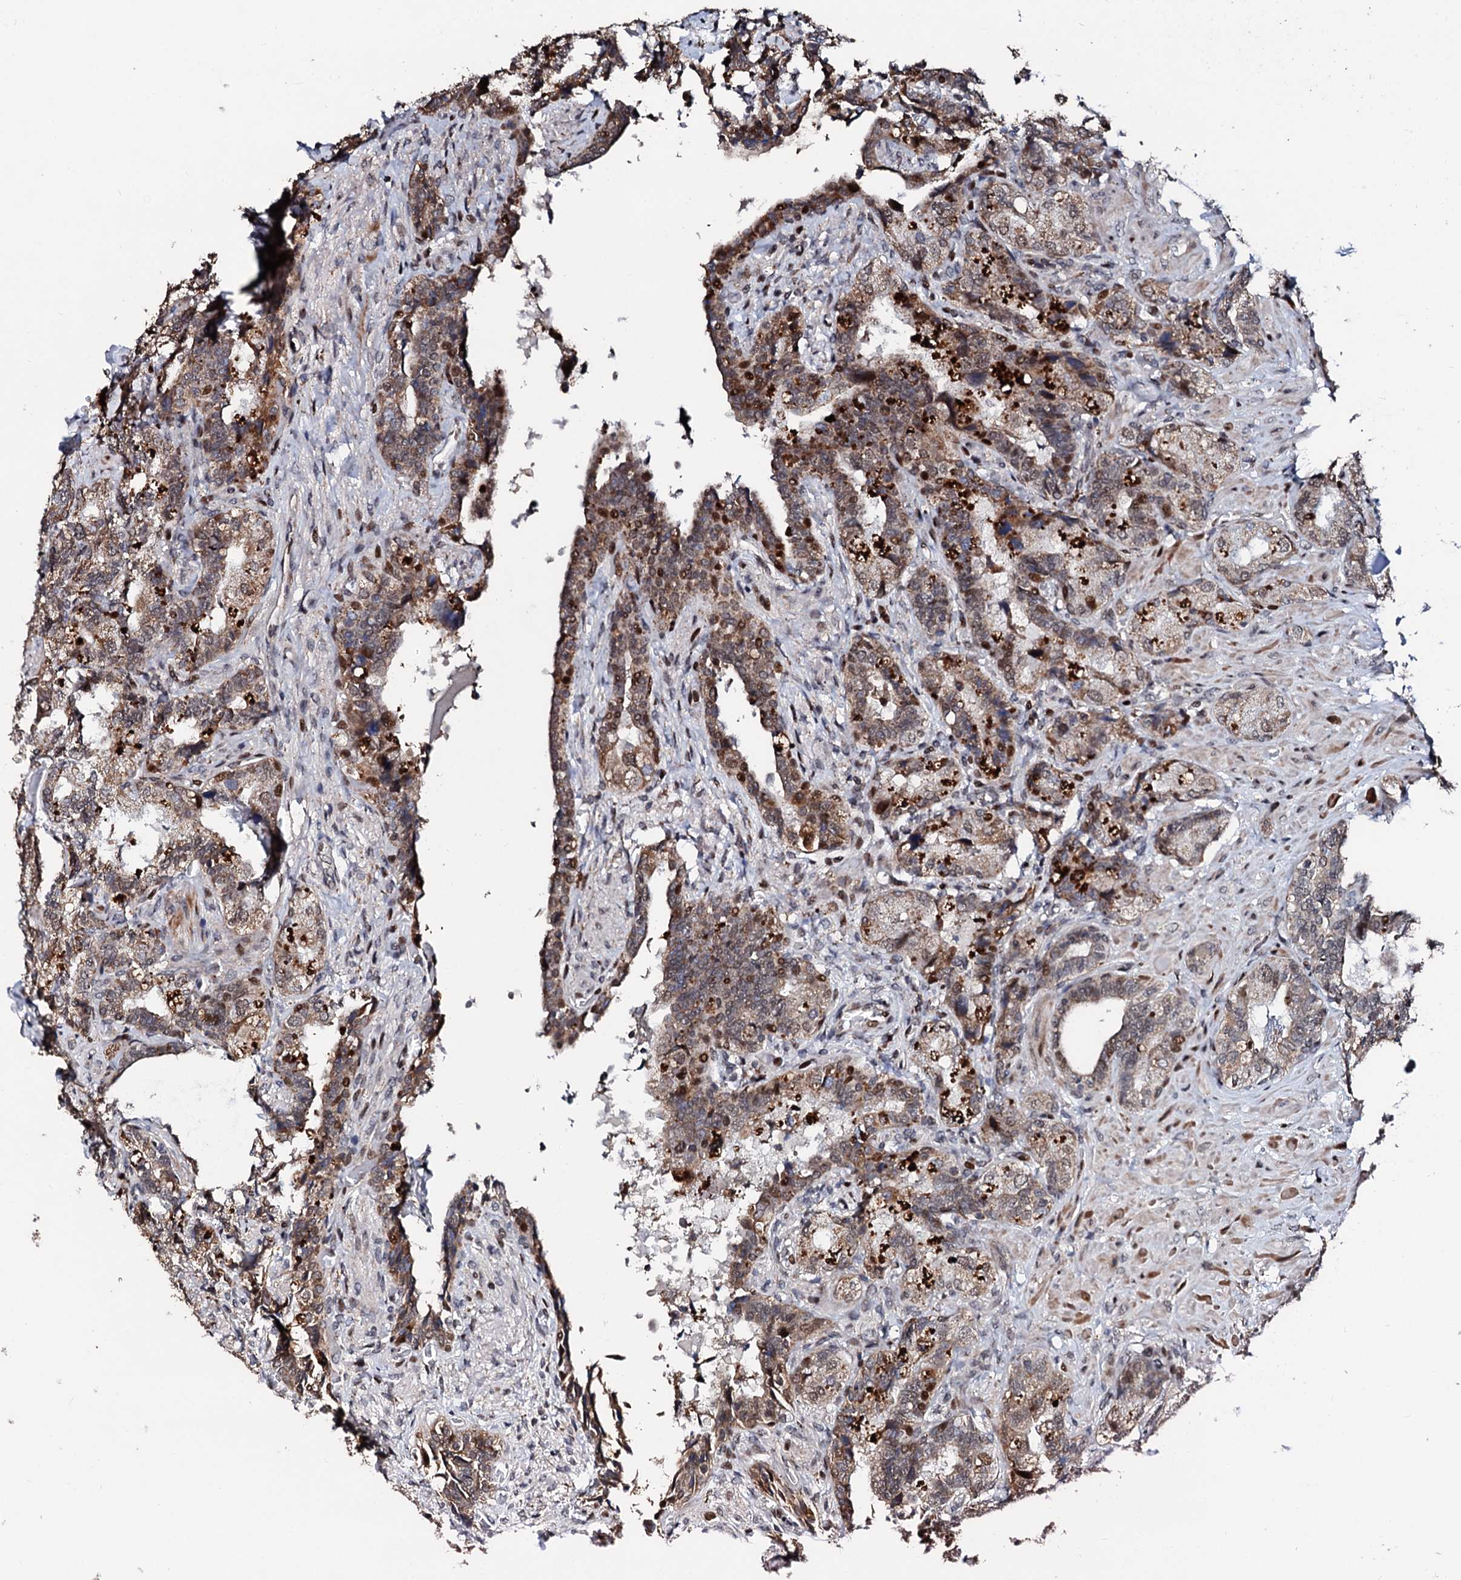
{"staining": {"intensity": "moderate", "quantity": ">75%", "location": "cytoplasmic/membranous,nuclear"}, "tissue": "seminal vesicle", "cell_type": "Glandular cells", "image_type": "normal", "snomed": [{"axis": "morphology", "description": "Normal tissue, NOS"}, {"axis": "topography", "description": "Prostate and seminal vesicle, NOS"}, {"axis": "topography", "description": "Prostate"}, {"axis": "topography", "description": "Seminal veicle"}], "caption": "This image shows immunohistochemistry (IHC) staining of unremarkable seminal vesicle, with medium moderate cytoplasmic/membranous,nuclear positivity in about >75% of glandular cells.", "gene": "KIF18A", "patient": {"sex": "male", "age": 67}}